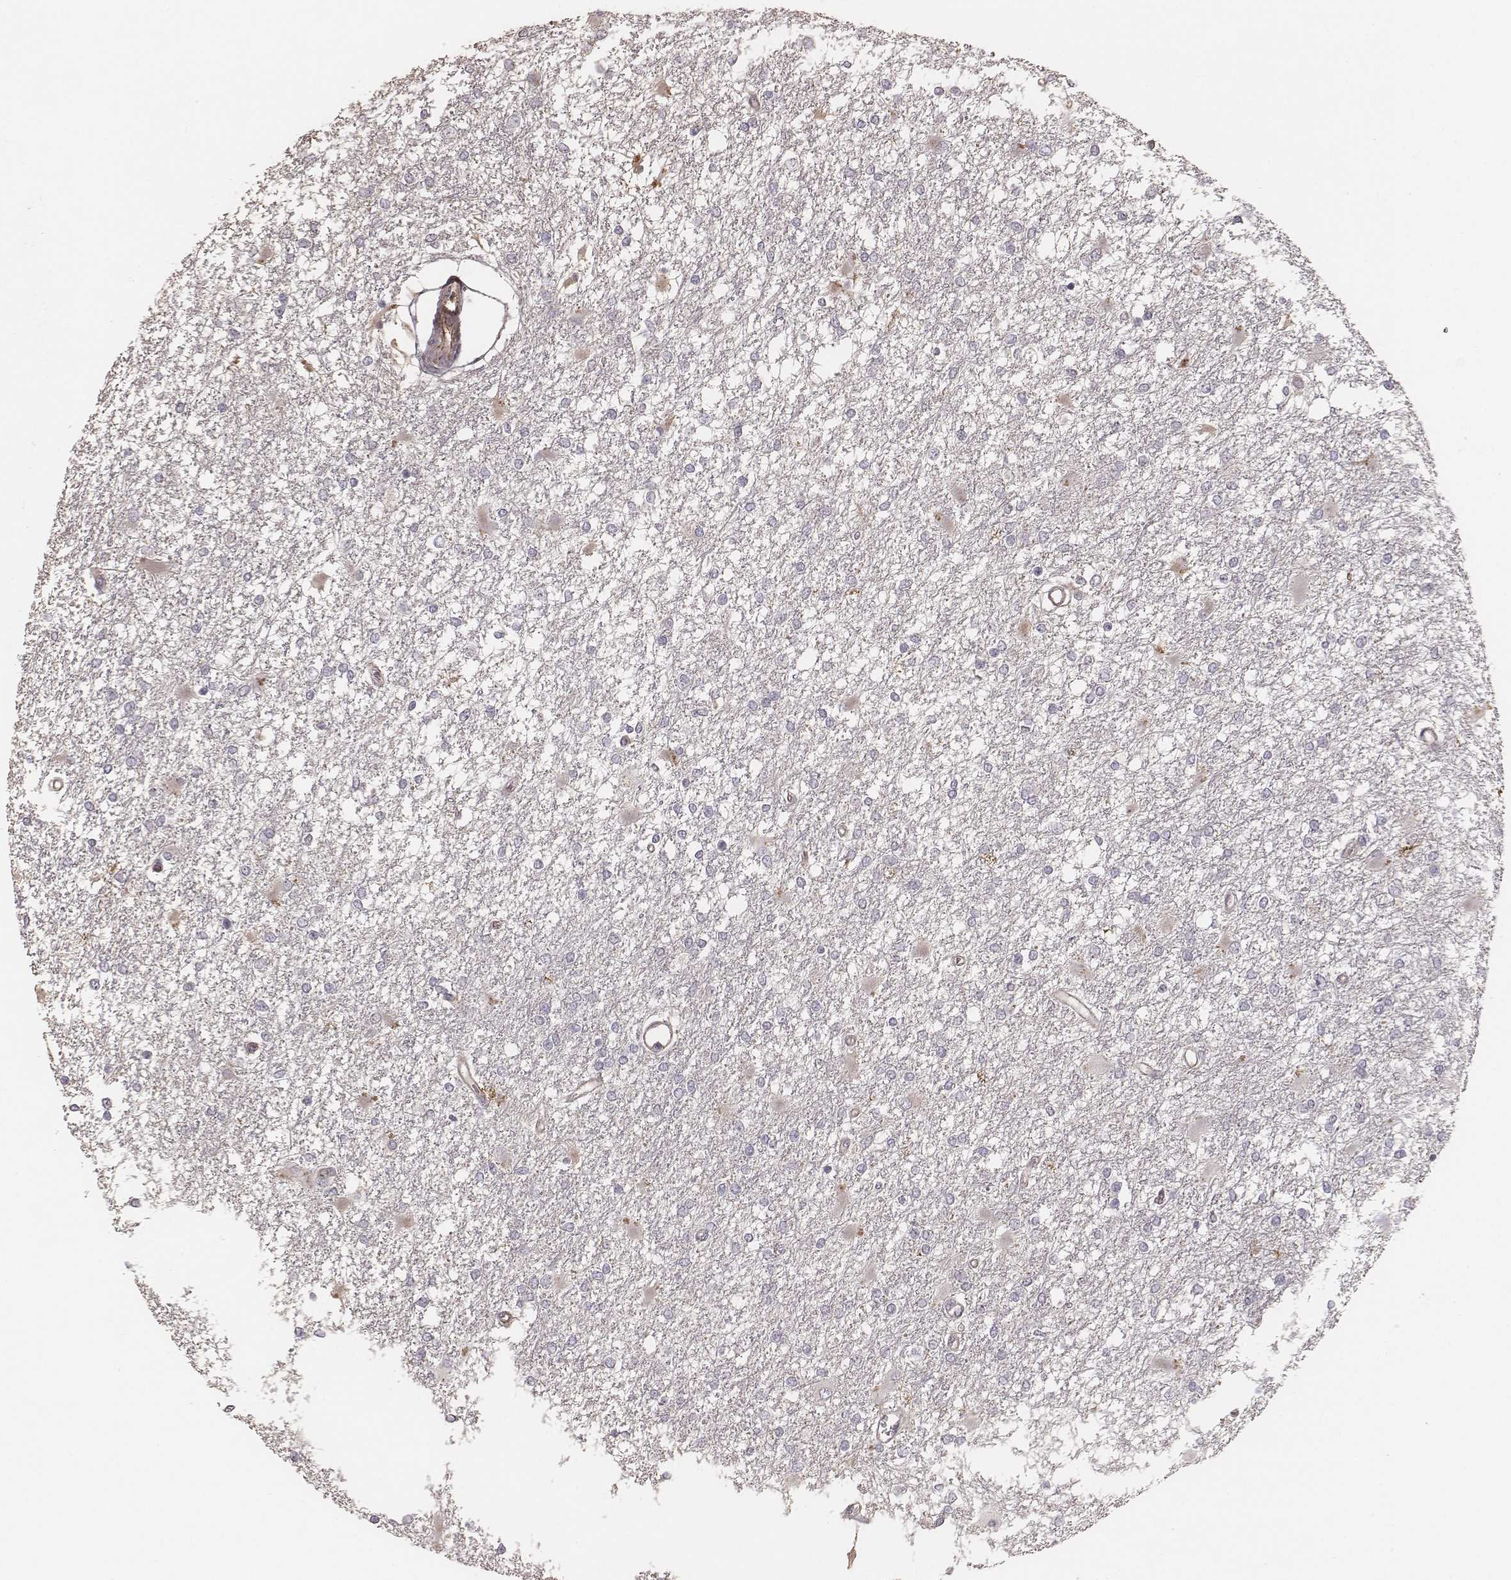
{"staining": {"intensity": "negative", "quantity": "none", "location": "none"}, "tissue": "glioma", "cell_type": "Tumor cells", "image_type": "cancer", "snomed": [{"axis": "morphology", "description": "Glioma, malignant, High grade"}, {"axis": "topography", "description": "Cerebral cortex"}], "caption": "This is a image of IHC staining of glioma, which shows no staining in tumor cells.", "gene": "OTOGL", "patient": {"sex": "male", "age": 79}}